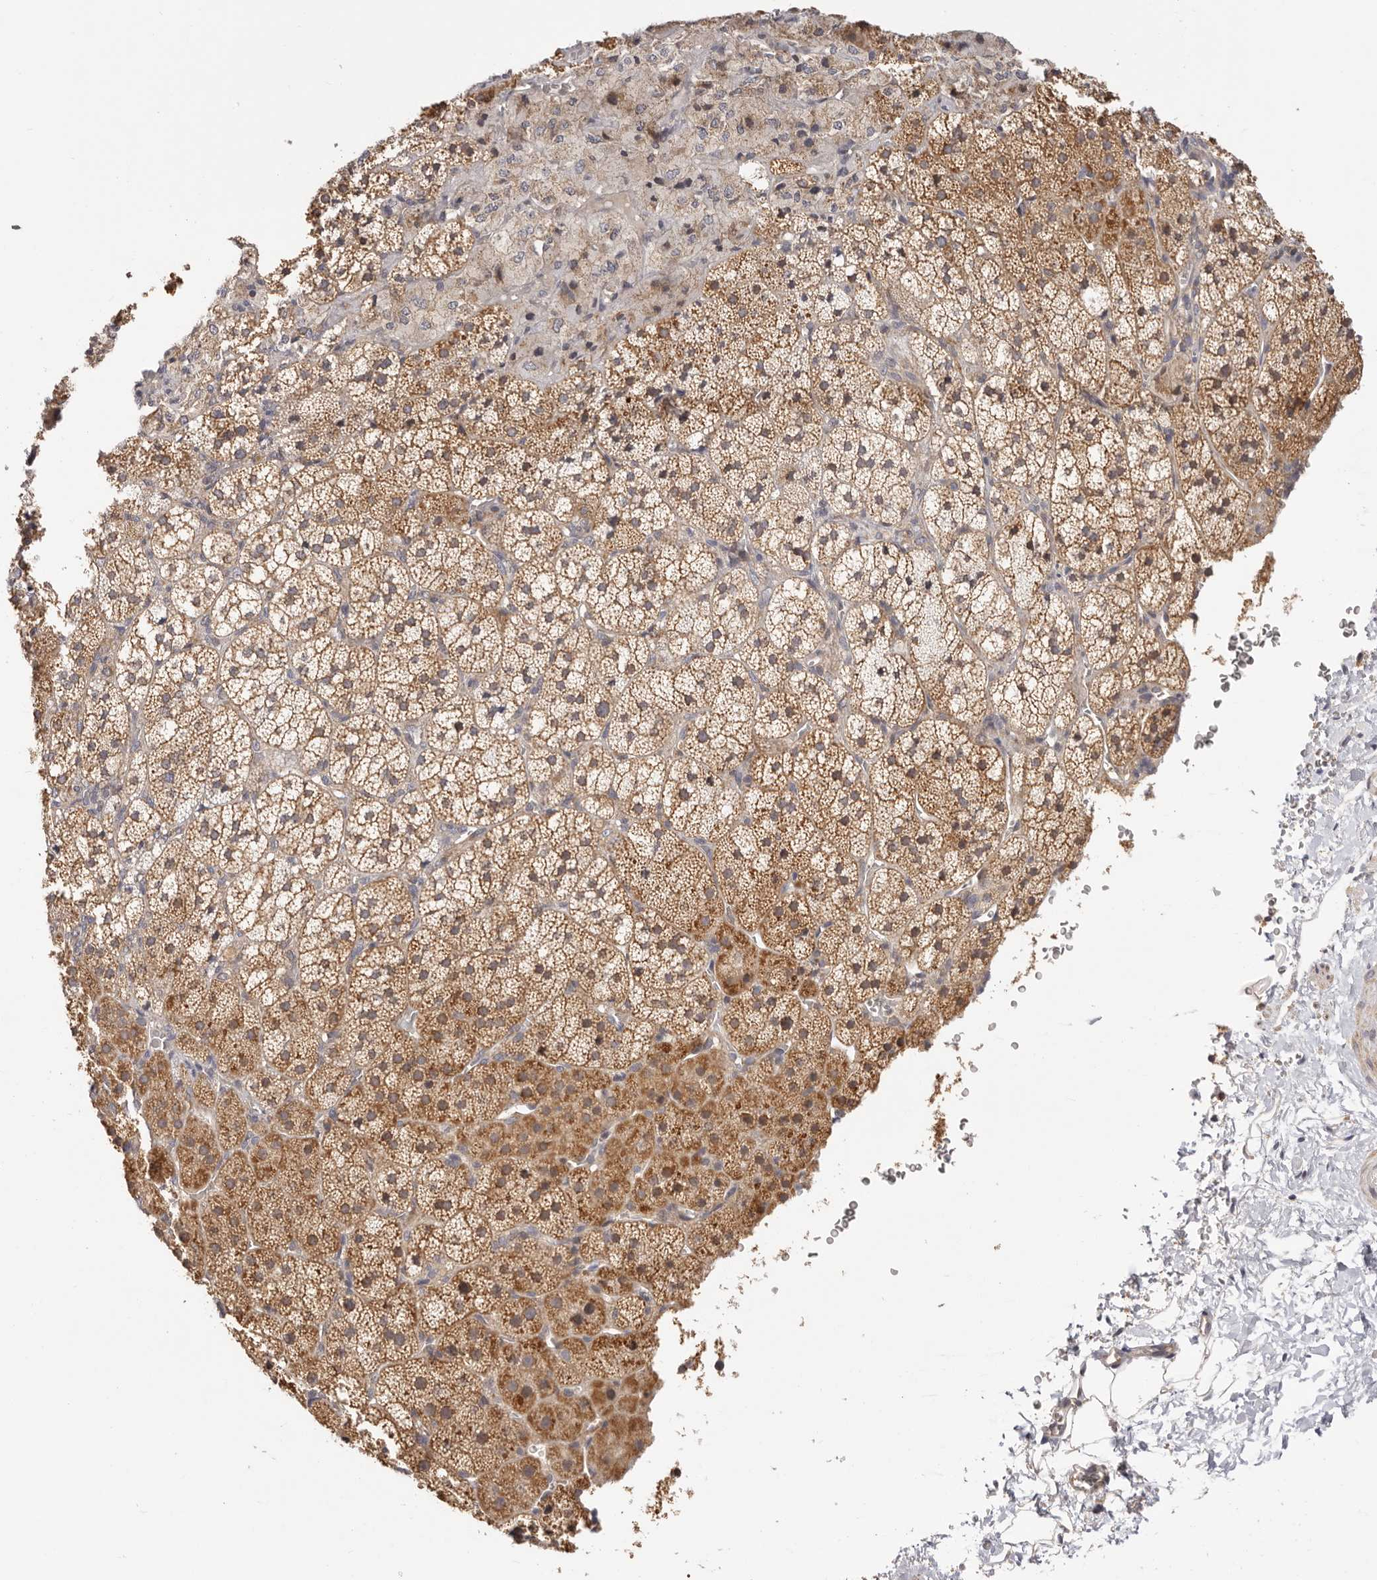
{"staining": {"intensity": "strong", "quantity": "<25%", "location": "cytoplasmic/membranous"}, "tissue": "adrenal gland", "cell_type": "Glandular cells", "image_type": "normal", "snomed": [{"axis": "morphology", "description": "Normal tissue, NOS"}, {"axis": "topography", "description": "Adrenal gland"}], "caption": "Glandular cells display strong cytoplasmic/membranous positivity in approximately <25% of cells in unremarkable adrenal gland.", "gene": "KCMF1", "patient": {"sex": "female", "age": 44}}